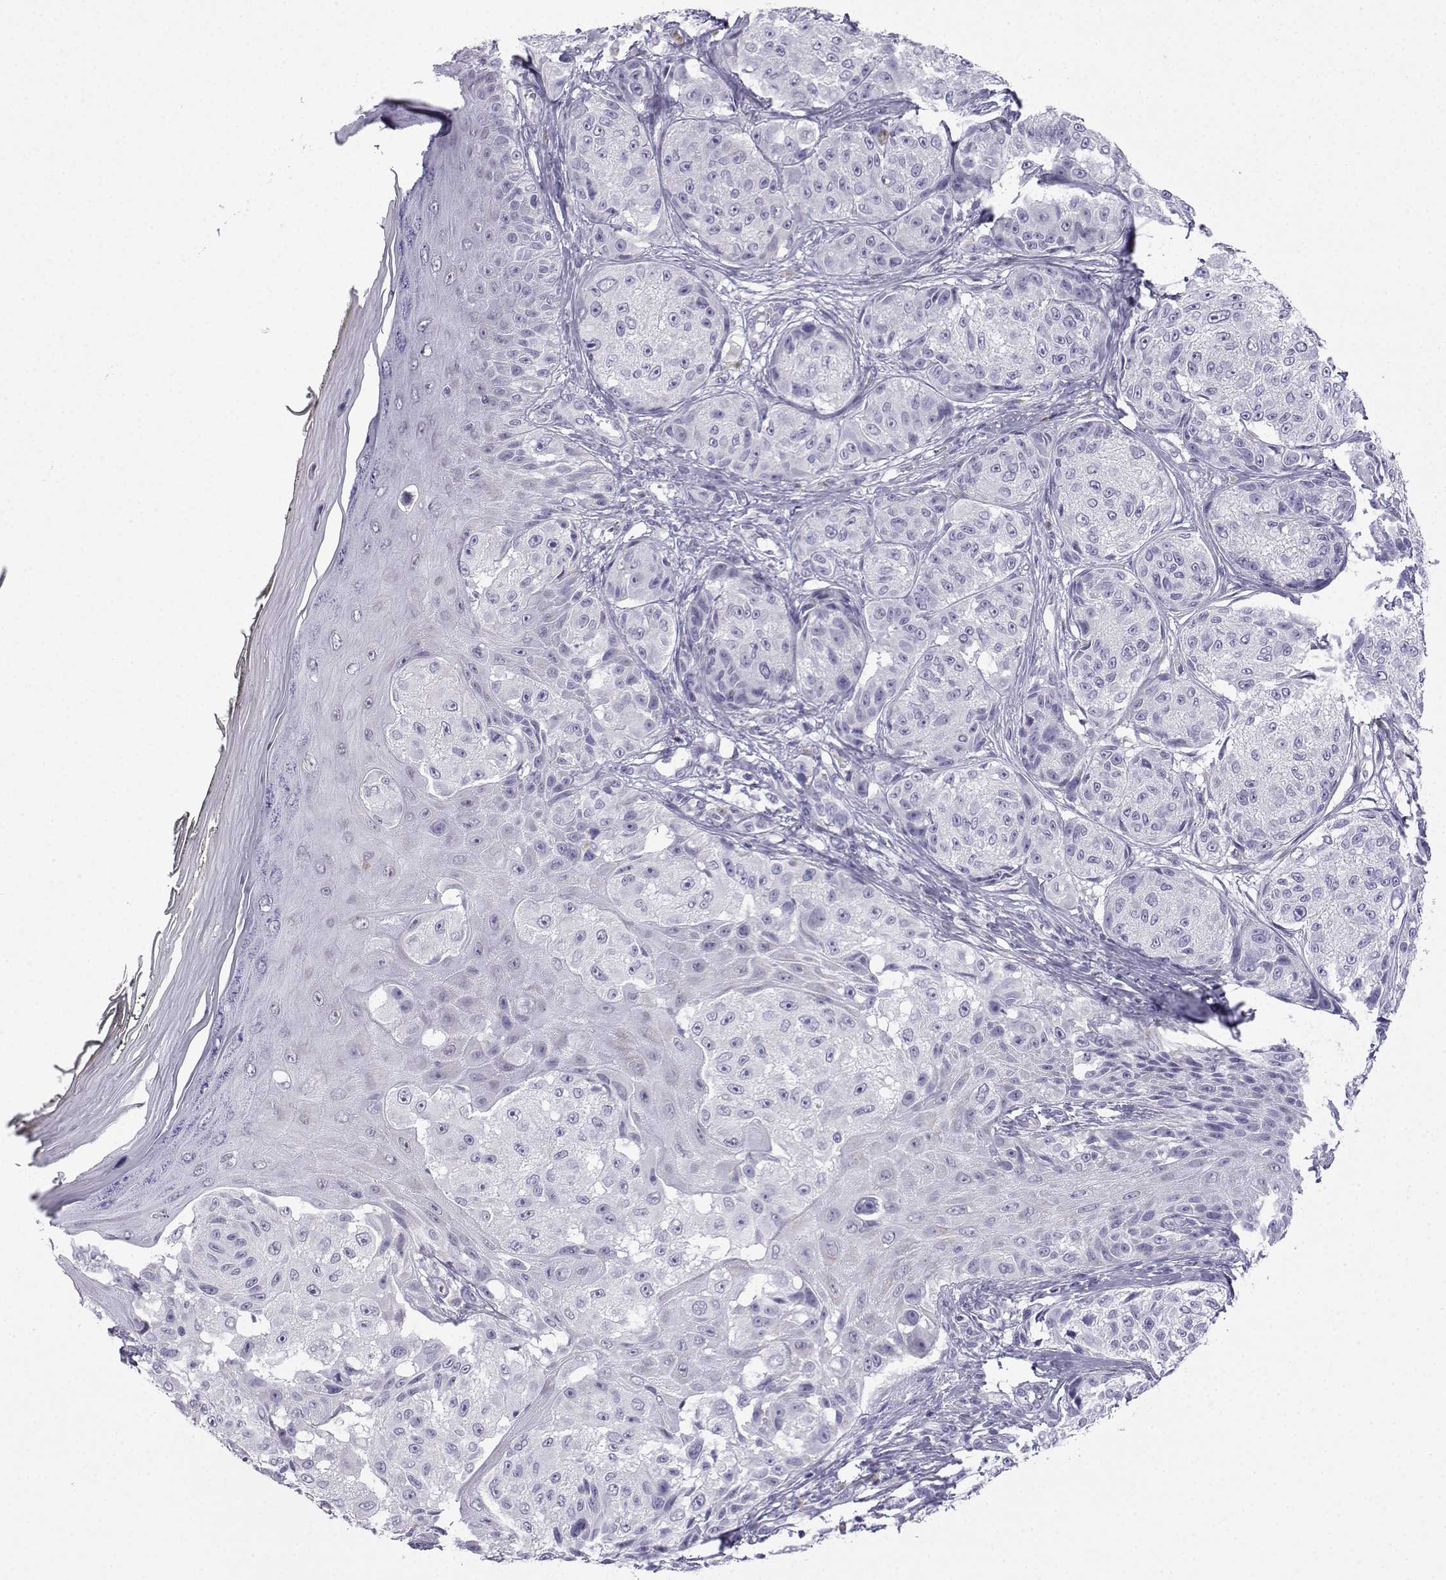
{"staining": {"intensity": "negative", "quantity": "none", "location": "none"}, "tissue": "melanoma", "cell_type": "Tumor cells", "image_type": "cancer", "snomed": [{"axis": "morphology", "description": "Malignant melanoma, NOS"}, {"axis": "topography", "description": "Skin"}], "caption": "This histopathology image is of malignant melanoma stained with IHC to label a protein in brown with the nuclei are counter-stained blue. There is no expression in tumor cells. (DAB (3,3'-diaminobenzidine) immunohistochemistry (IHC), high magnification).", "gene": "ACRBP", "patient": {"sex": "male", "age": 61}}